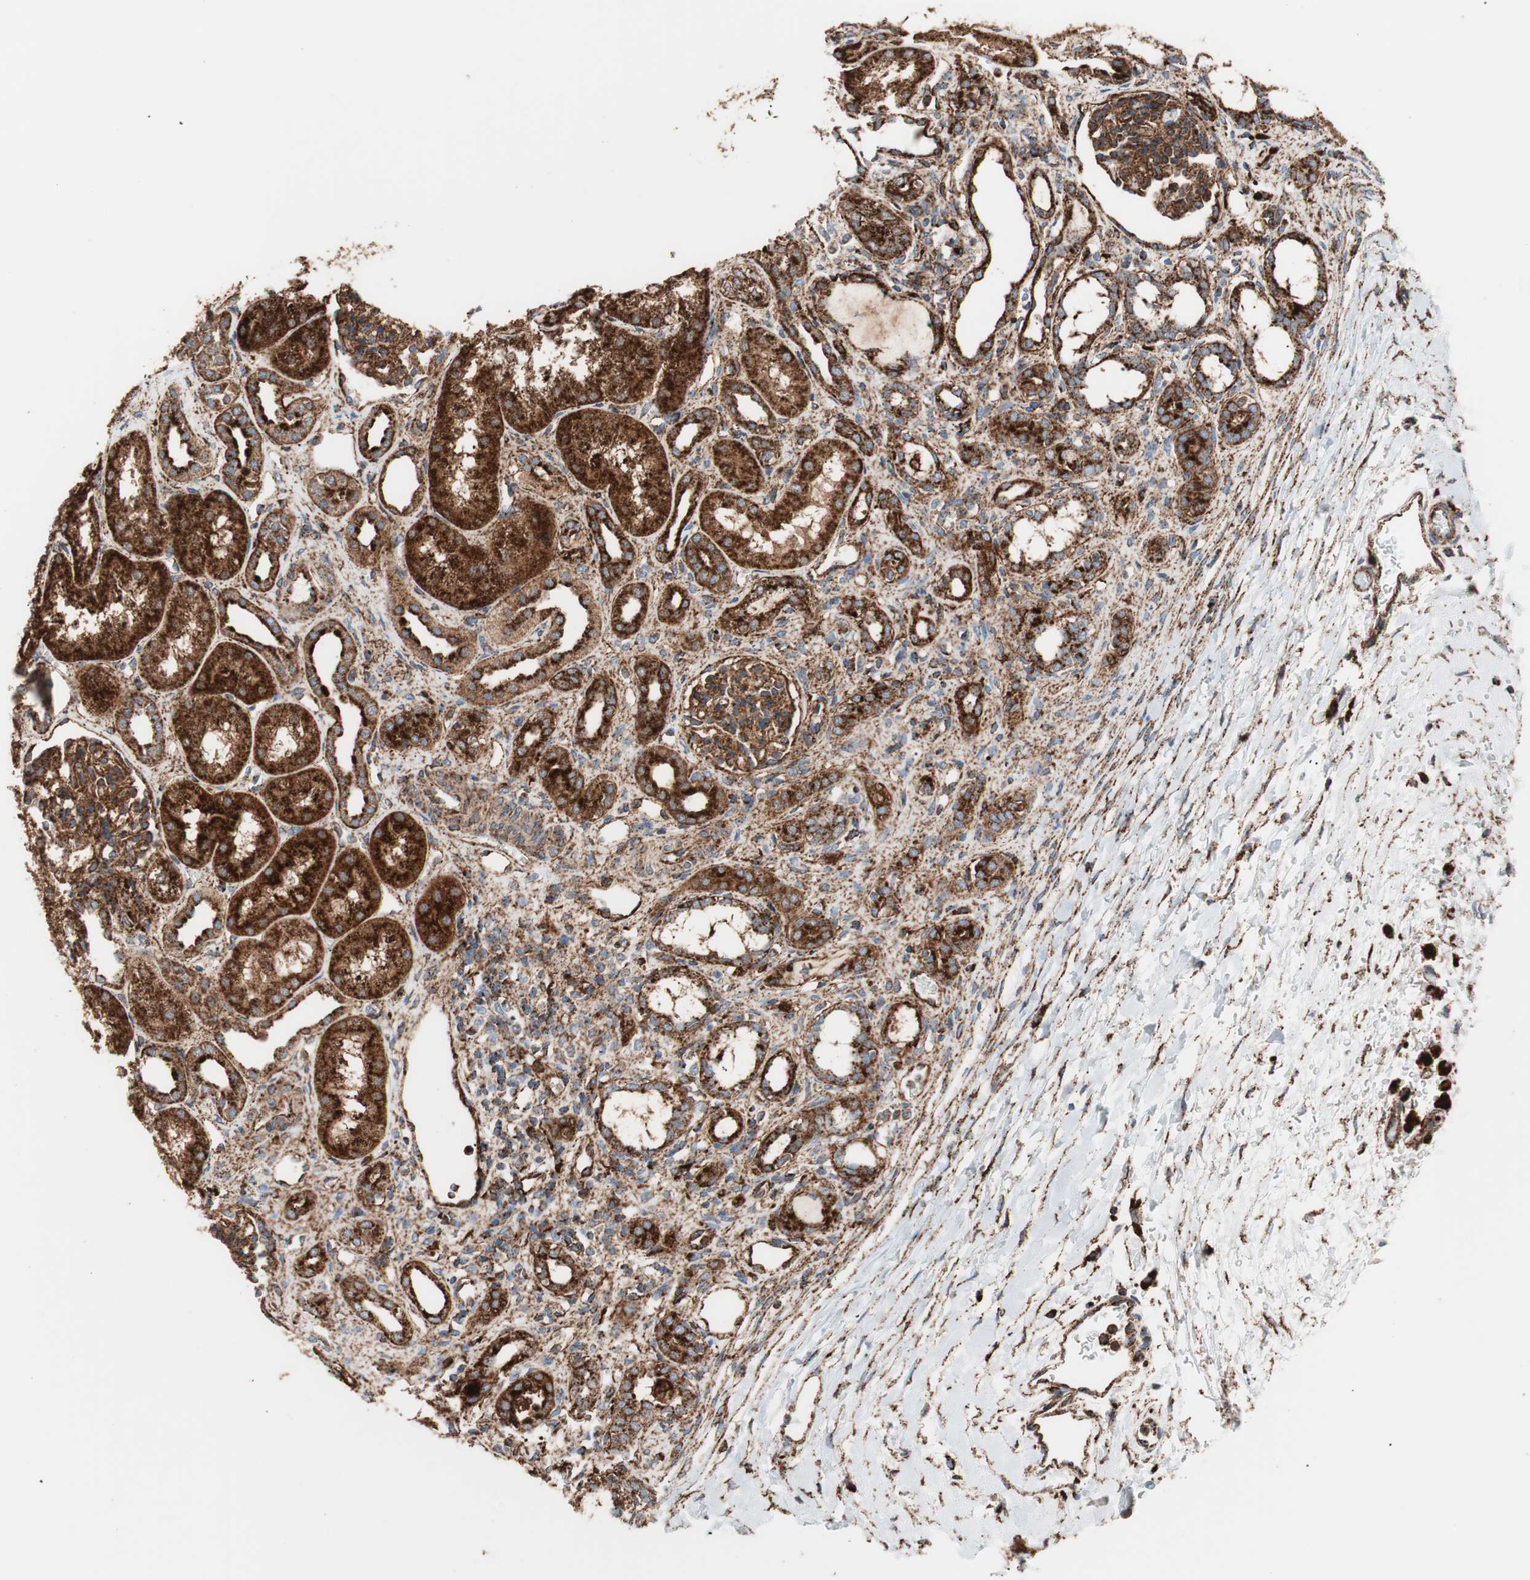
{"staining": {"intensity": "strong", "quantity": ">75%", "location": "cytoplasmic/membranous"}, "tissue": "kidney", "cell_type": "Cells in glomeruli", "image_type": "normal", "snomed": [{"axis": "morphology", "description": "Normal tissue, NOS"}, {"axis": "topography", "description": "Kidney"}], "caption": "Cells in glomeruli show high levels of strong cytoplasmic/membranous staining in approximately >75% of cells in normal human kidney.", "gene": "LAMP1", "patient": {"sex": "male", "age": 7}}